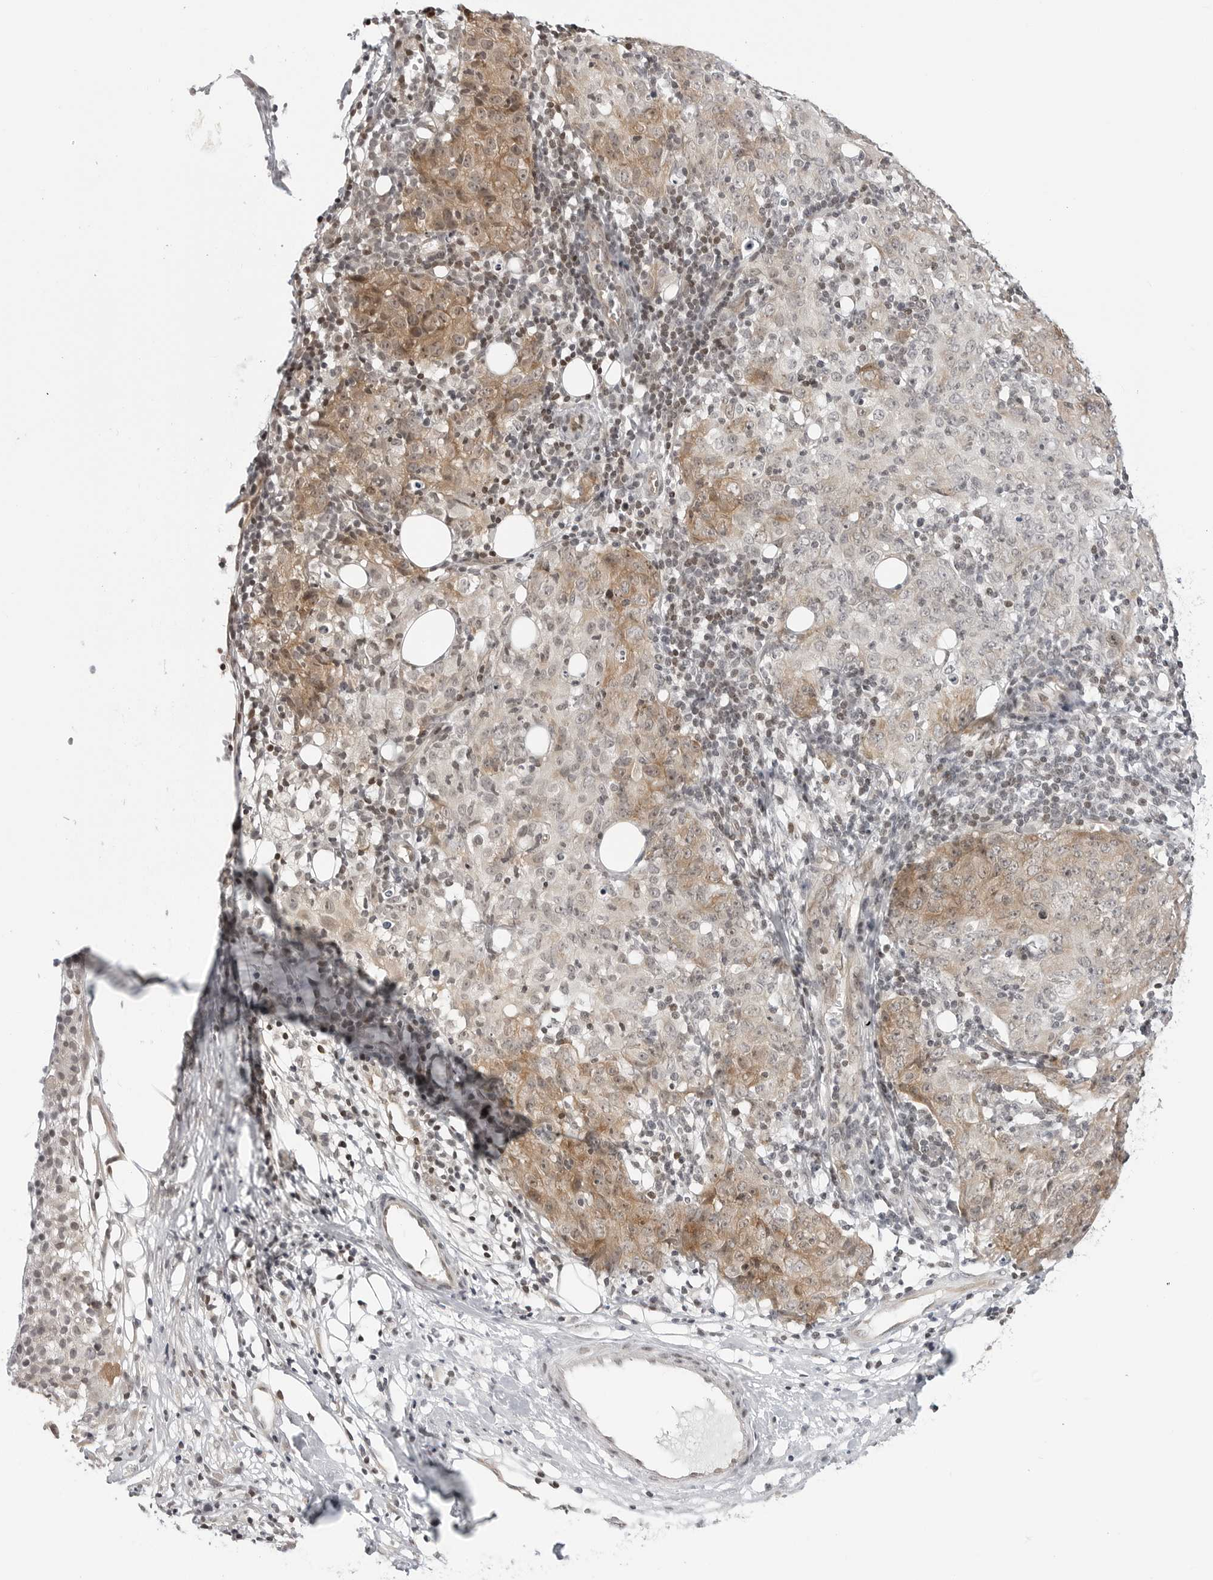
{"staining": {"intensity": "moderate", "quantity": "25%-75%", "location": "cytoplasmic/membranous"}, "tissue": "ovarian cancer", "cell_type": "Tumor cells", "image_type": "cancer", "snomed": [{"axis": "morphology", "description": "Carcinoma, endometroid"}, {"axis": "topography", "description": "Ovary"}], "caption": "Brown immunohistochemical staining in human endometroid carcinoma (ovarian) exhibits moderate cytoplasmic/membranous positivity in approximately 25%-75% of tumor cells.", "gene": "C8orf33", "patient": {"sex": "female", "age": 42}}